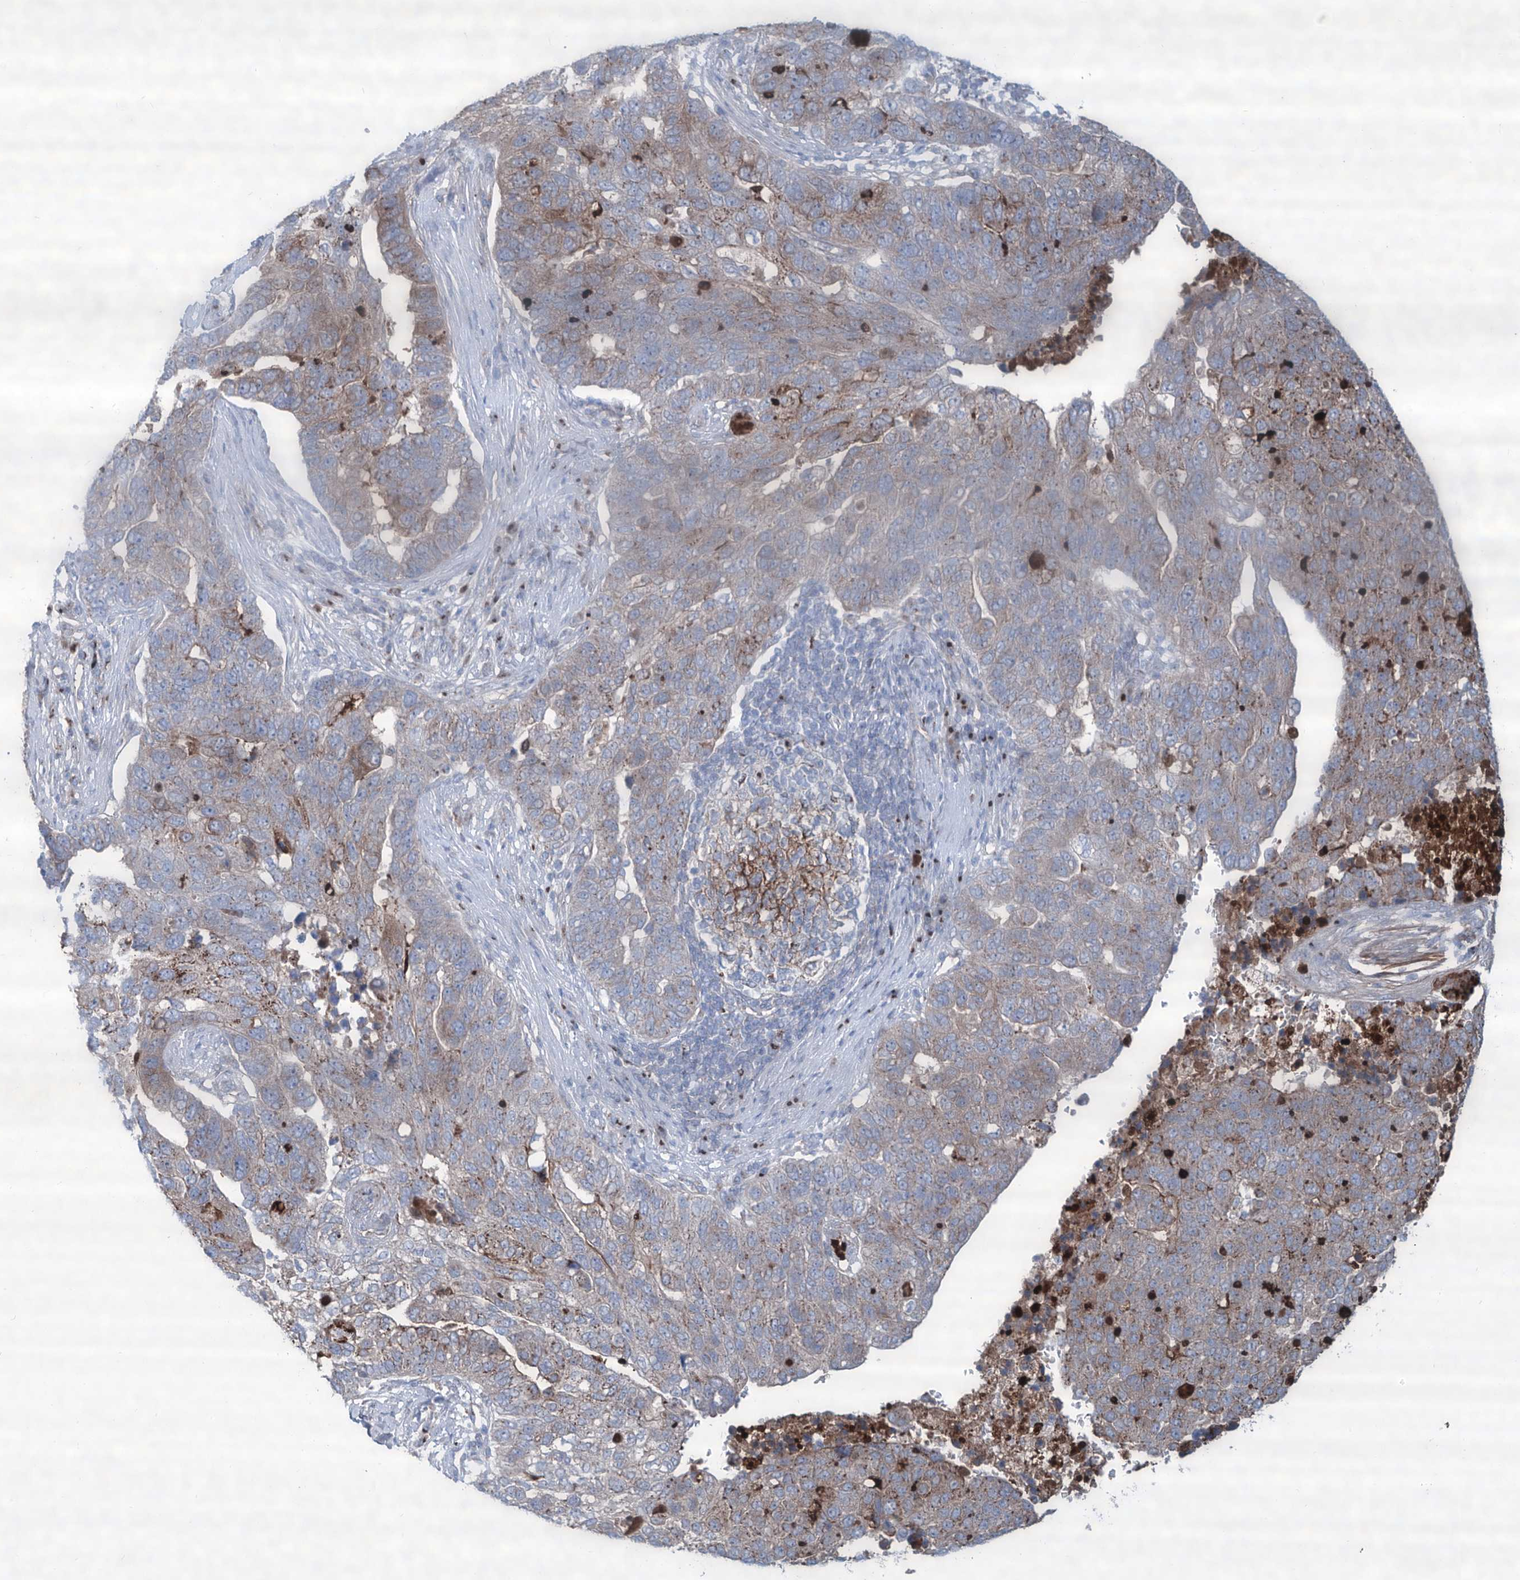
{"staining": {"intensity": "moderate", "quantity": "25%-75%", "location": "cytoplasmic/membranous"}, "tissue": "pancreatic cancer", "cell_type": "Tumor cells", "image_type": "cancer", "snomed": [{"axis": "morphology", "description": "Adenocarcinoma, NOS"}, {"axis": "topography", "description": "Pancreas"}], "caption": "A brown stain labels moderate cytoplasmic/membranous expression of a protein in adenocarcinoma (pancreatic) tumor cells. (DAB (3,3'-diaminobenzidine) IHC, brown staining for protein, blue staining for nuclei).", "gene": "CDH5", "patient": {"sex": "female", "age": 61}}